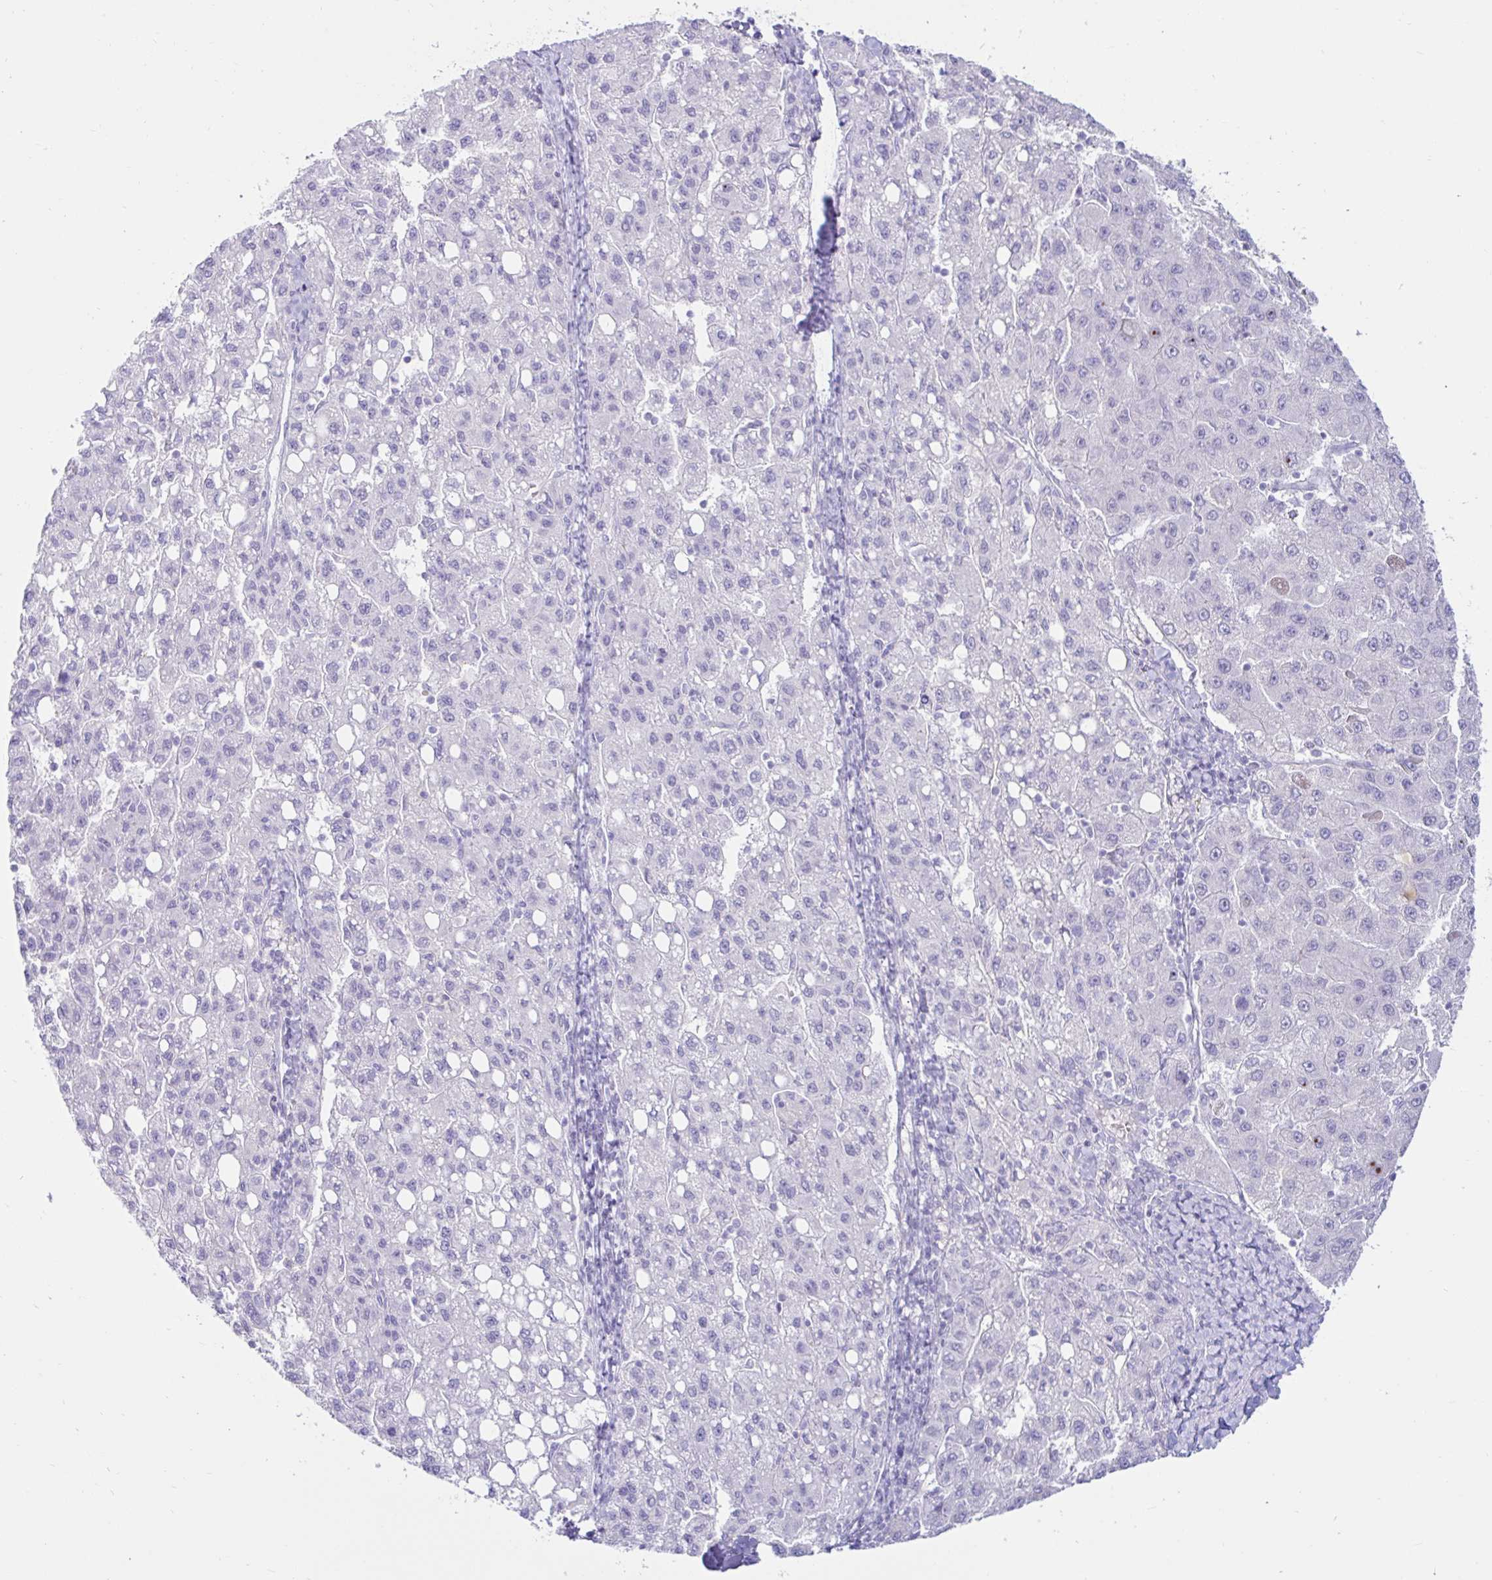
{"staining": {"intensity": "negative", "quantity": "none", "location": "none"}, "tissue": "liver cancer", "cell_type": "Tumor cells", "image_type": "cancer", "snomed": [{"axis": "morphology", "description": "Carcinoma, Hepatocellular, NOS"}, {"axis": "topography", "description": "Liver"}], "caption": "An image of human liver cancer is negative for staining in tumor cells.", "gene": "BEST1", "patient": {"sex": "female", "age": 82}}